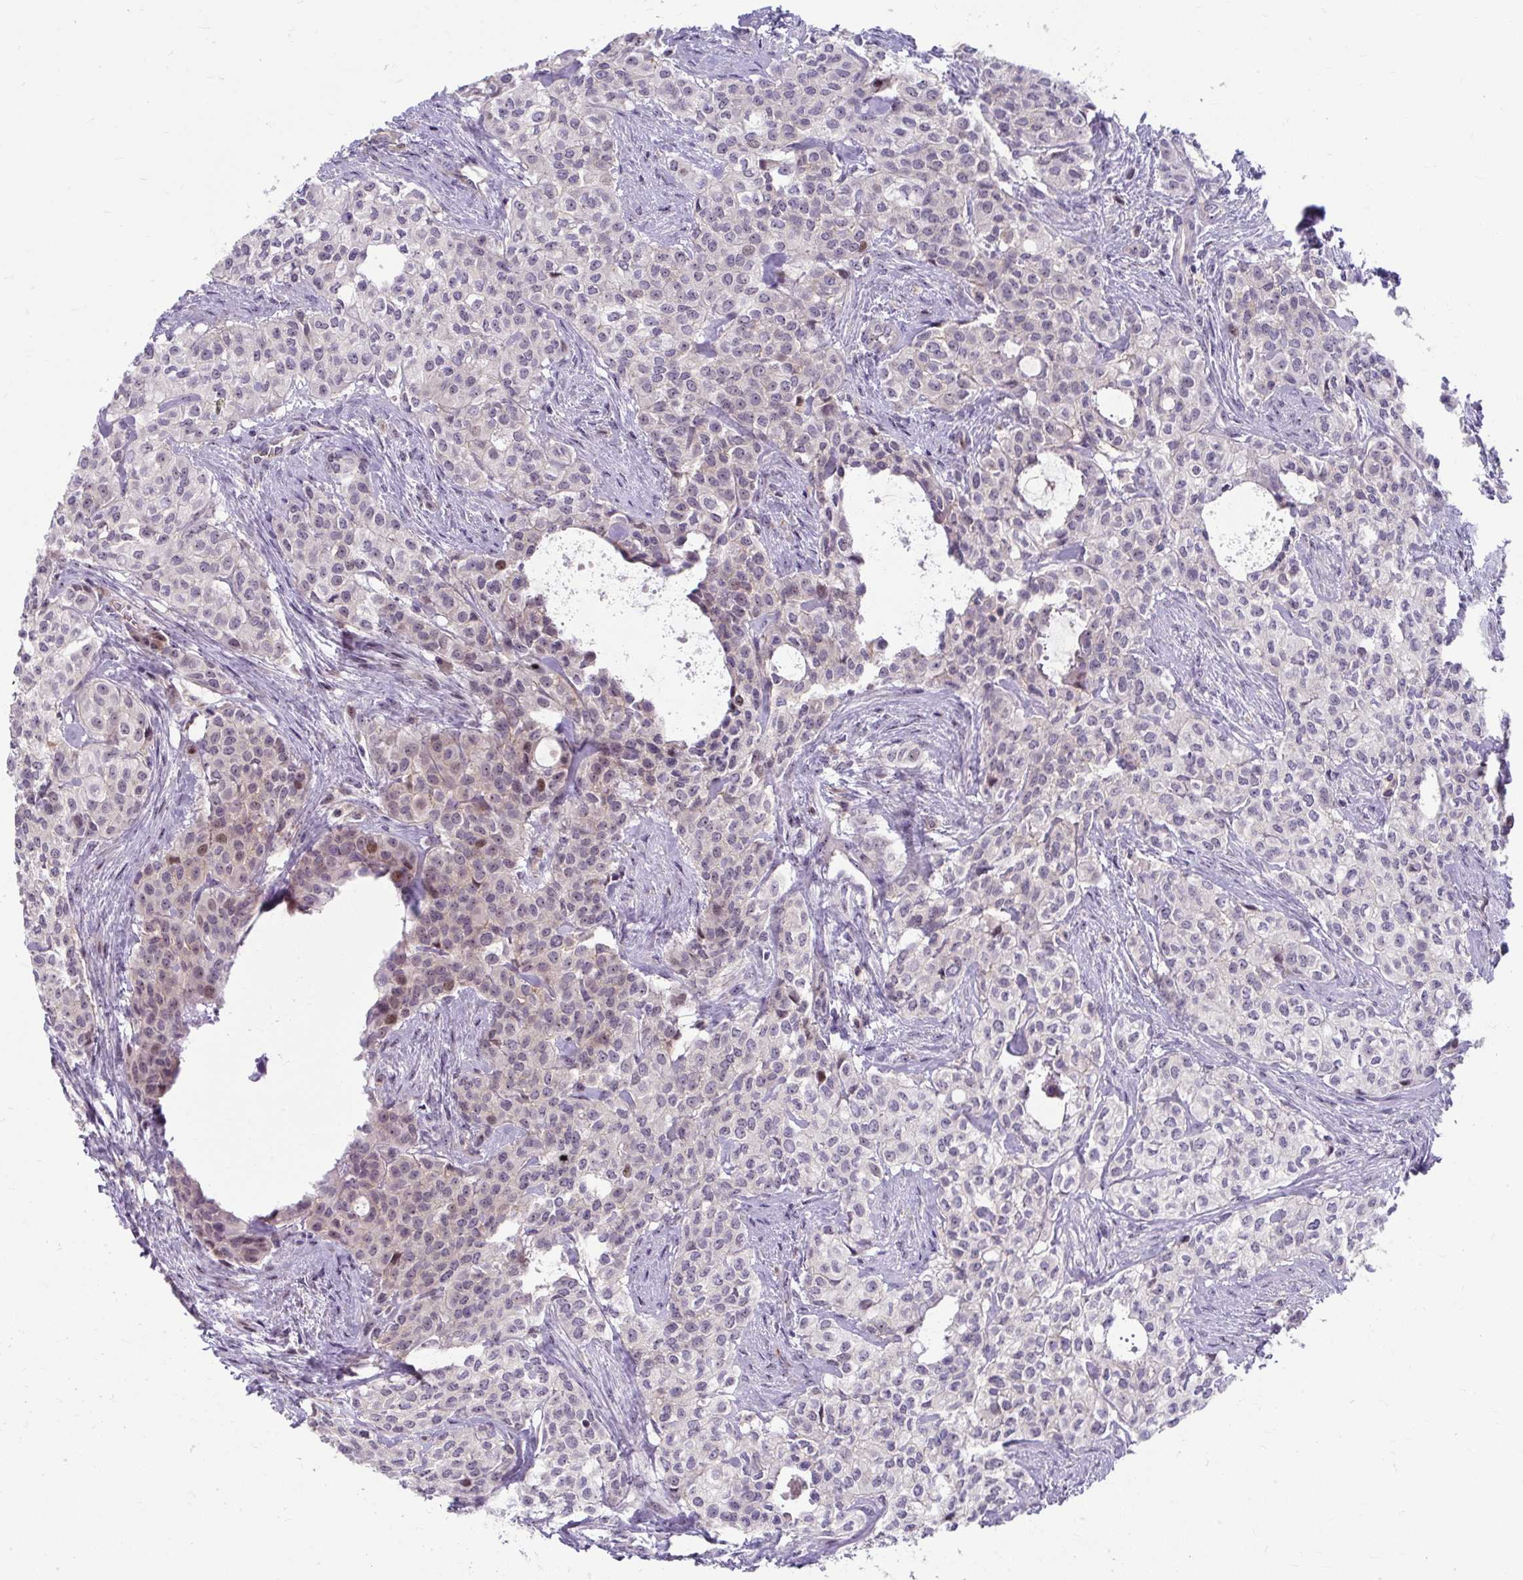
{"staining": {"intensity": "moderate", "quantity": "<25%", "location": "nuclear"}, "tissue": "head and neck cancer", "cell_type": "Tumor cells", "image_type": "cancer", "snomed": [{"axis": "morphology", "description": "Adenocarcinoma, NOS"}, {"axis": "topography", "description": "Head-Neck"}], "caption": "Moderate nuclear positivity is seen in about <25% of tumor cells in adenocarcinoma (head and neck). (Brightfield microscopy of DAB IHC at high magnification).", "gene": "MUS81", "patient": {"sex": "male", "age": 81}}